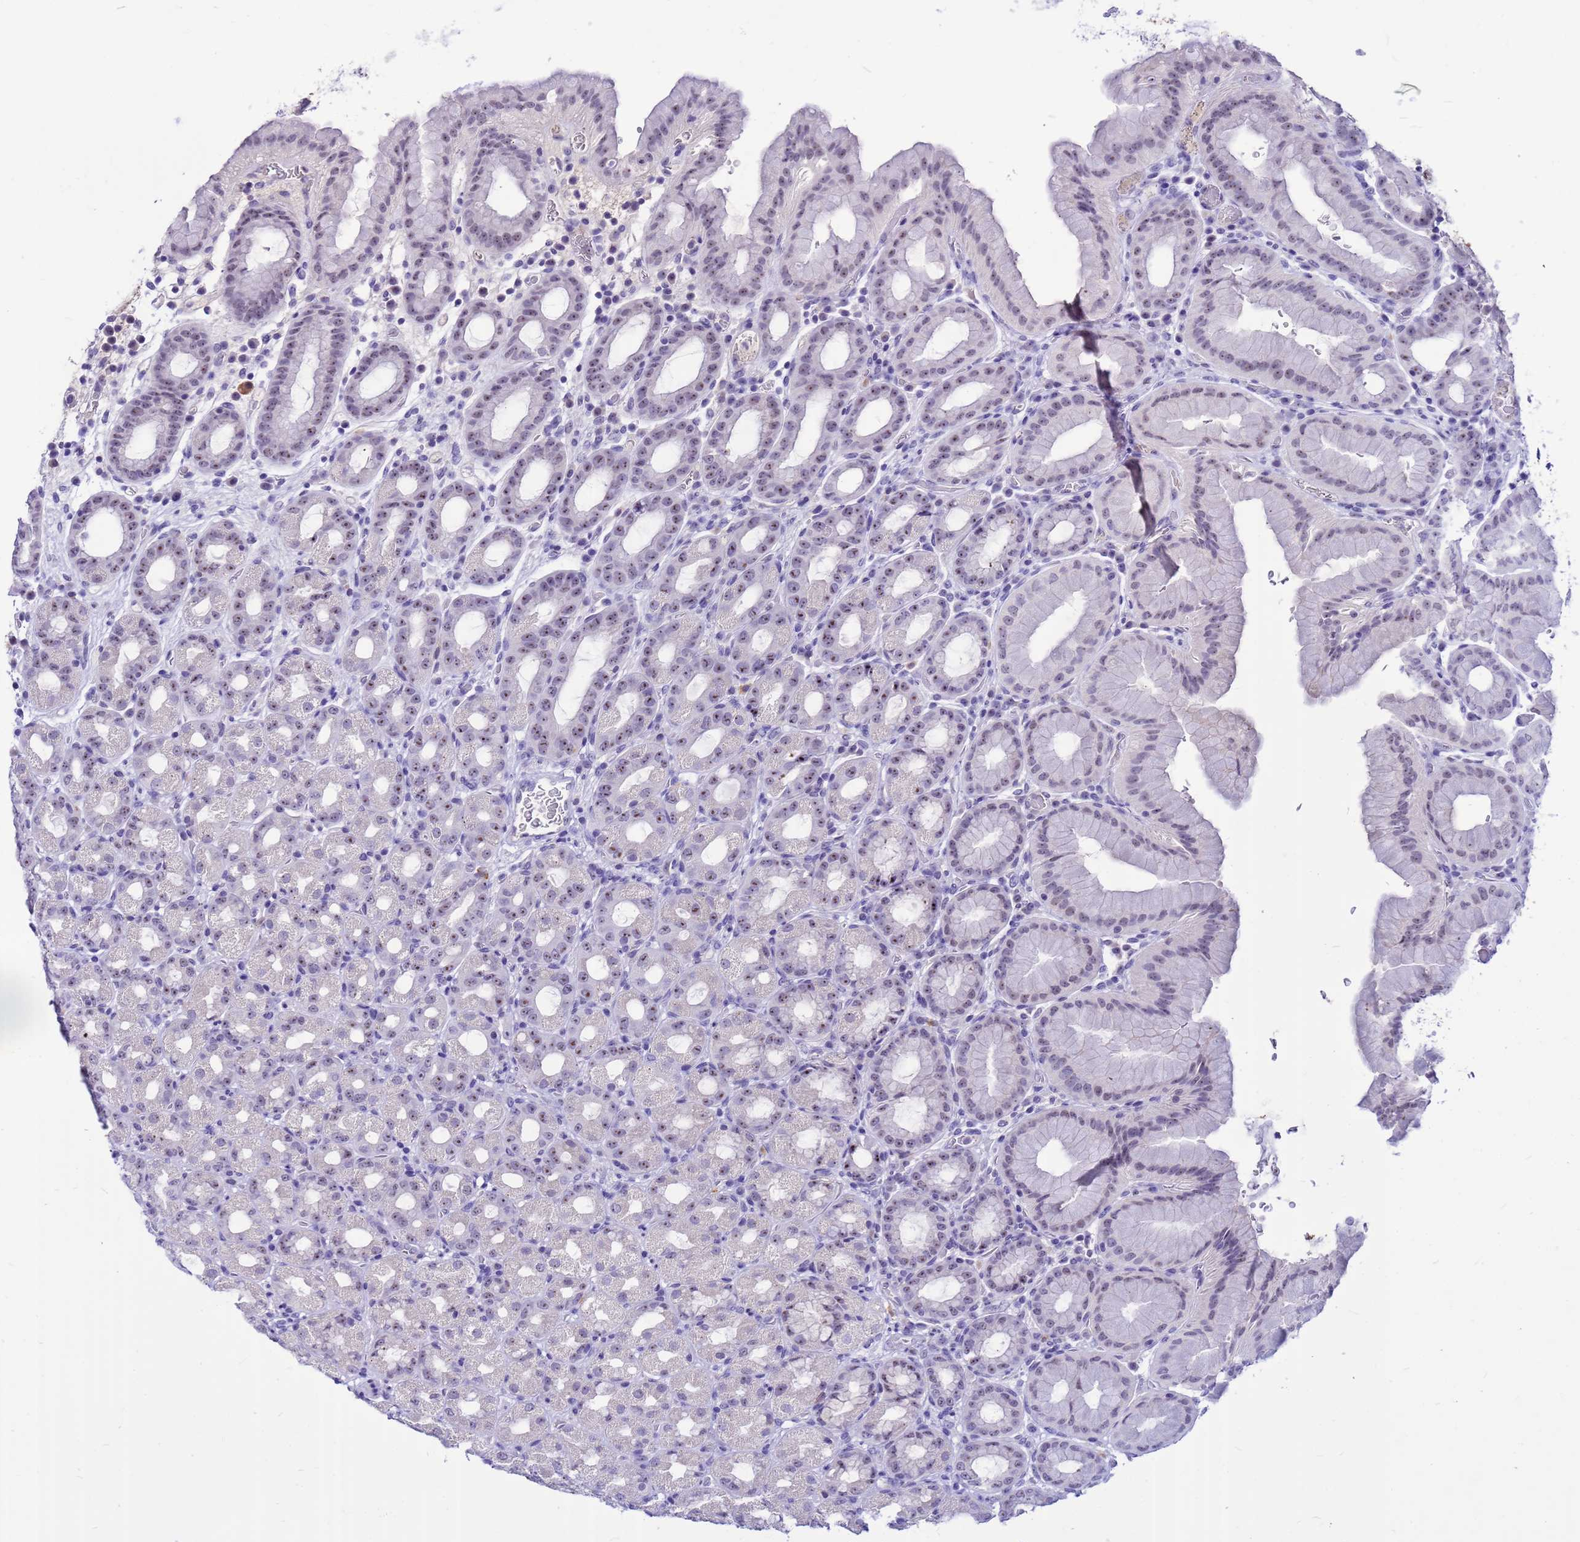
{"staining": {"intensity": "moderate", "quantity": "<25%", "location": "nuclear"}, "tissue": "stomach", "cell_type": "Glandular cells", "image_type": "normal", "snomed": [{"axis": "morphology", "description": "Normal tissue, NOS"}, {"axis": "topography", "description": "Stomach, upper"}, {"axis": "topography", "description": "Stomach, lower"}, {"axis": "topography", "description": "Small intestine"}], "caption": "IHC of unremarkable stomach reveals low levels of moderate nuclear expression in about <25% of glandular cells.", "gene": "DMRTC2", "patient": {"sex": "male", "age": 68}}